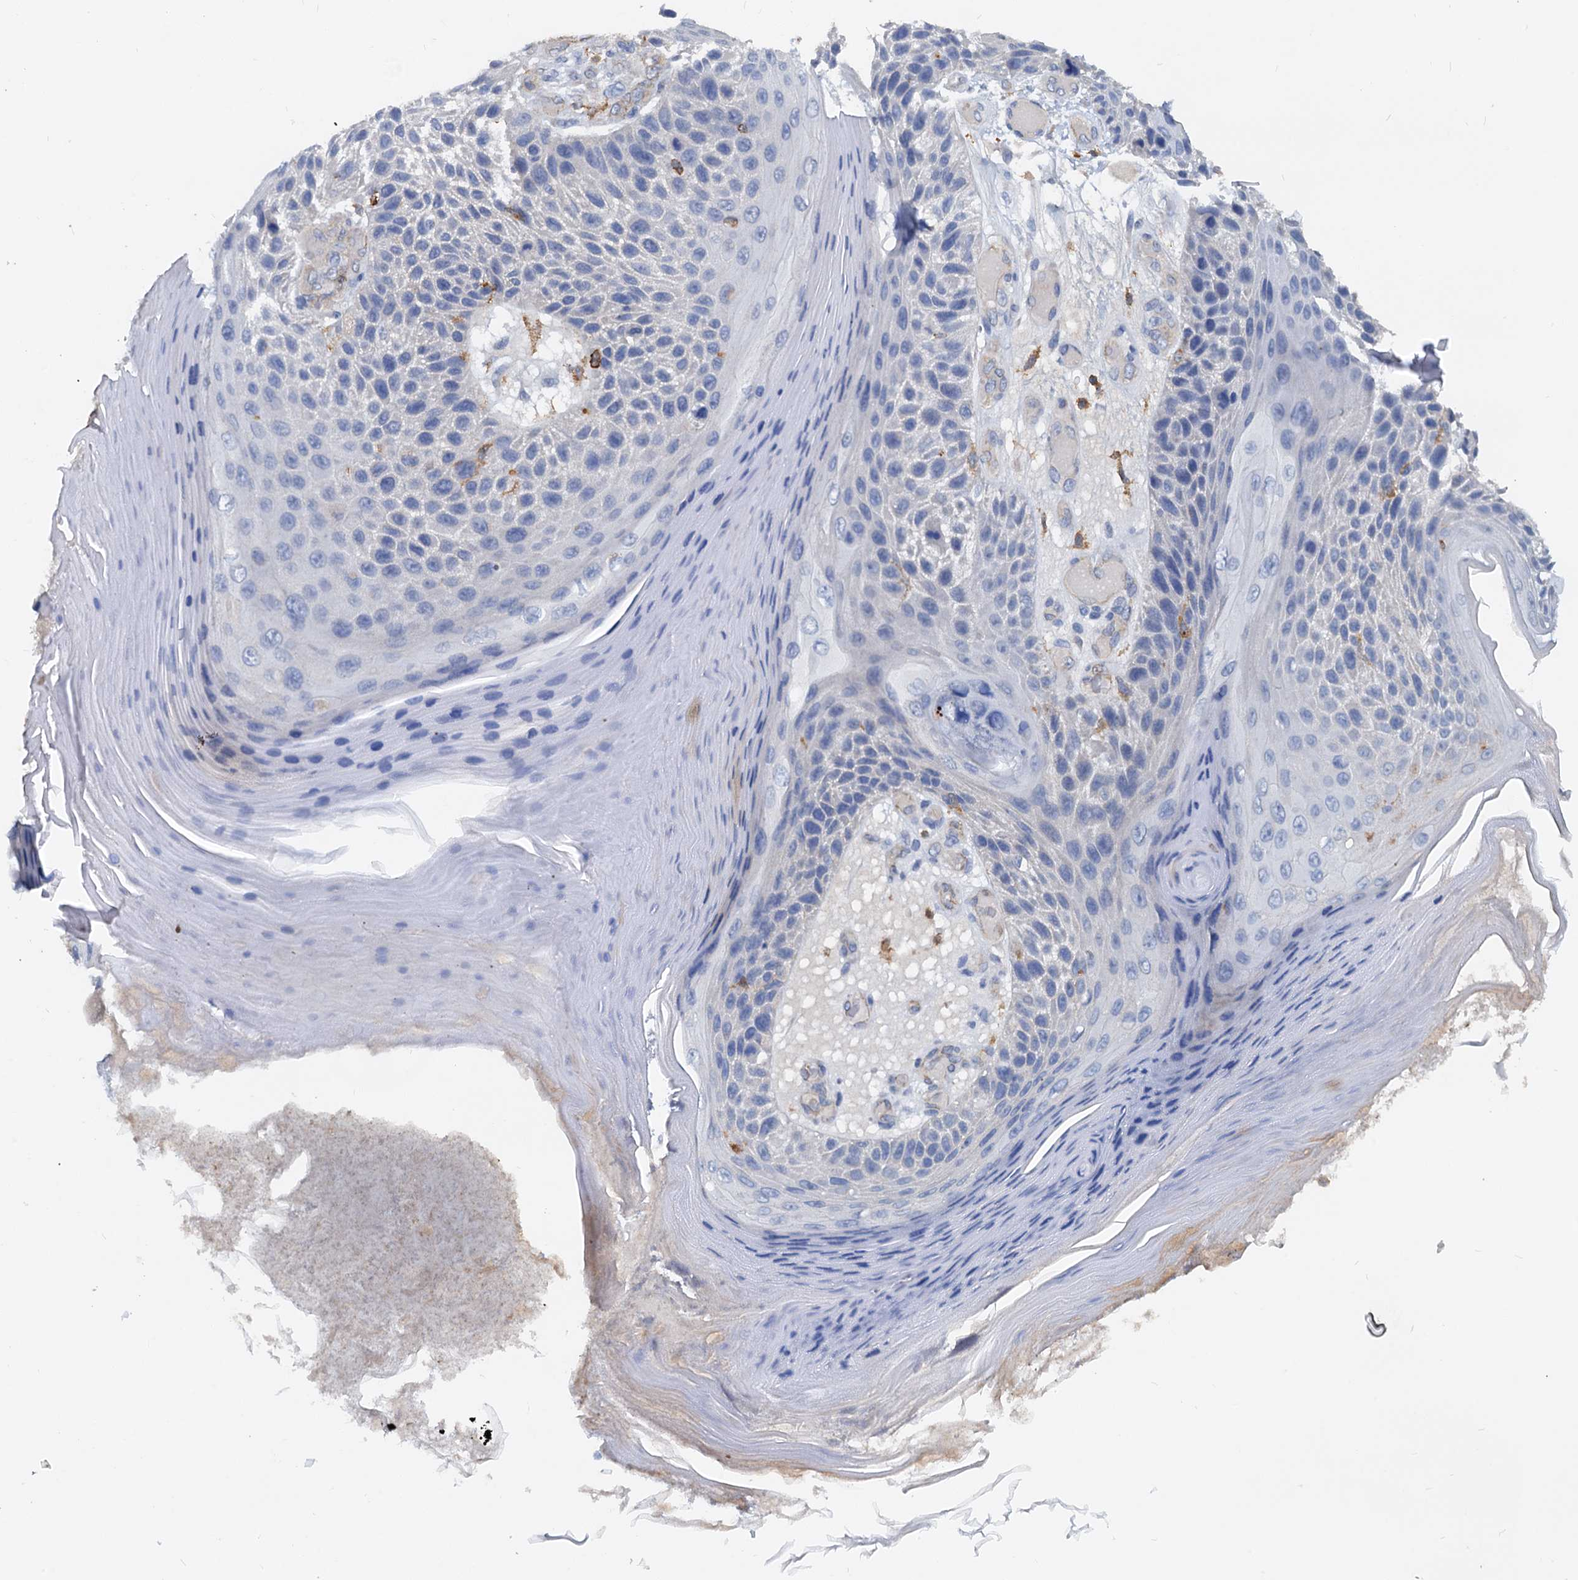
{"staining": {"intensity": "negative", "quantity": "none", "location": "none"}, "tissue": "skin cancer", "cell_type": "Tumor cells", "image_type": "cancer", "snomed": [{"axis": "morphology", "description": "Squamous cell carcinoma, NOS"}, {"axis": "topography", "description": "Skin"}], "caption": "High magnification brightfield microscopy of squamous cell carcinoma (skin) stained with DAB (3,3'-diaminobenzidine) (brown) and counterstained with hematoxylin (blue): tumor cells show no significant expression.", "gene": "LCP2", "patient": {"sex": "female", "age": 88}}